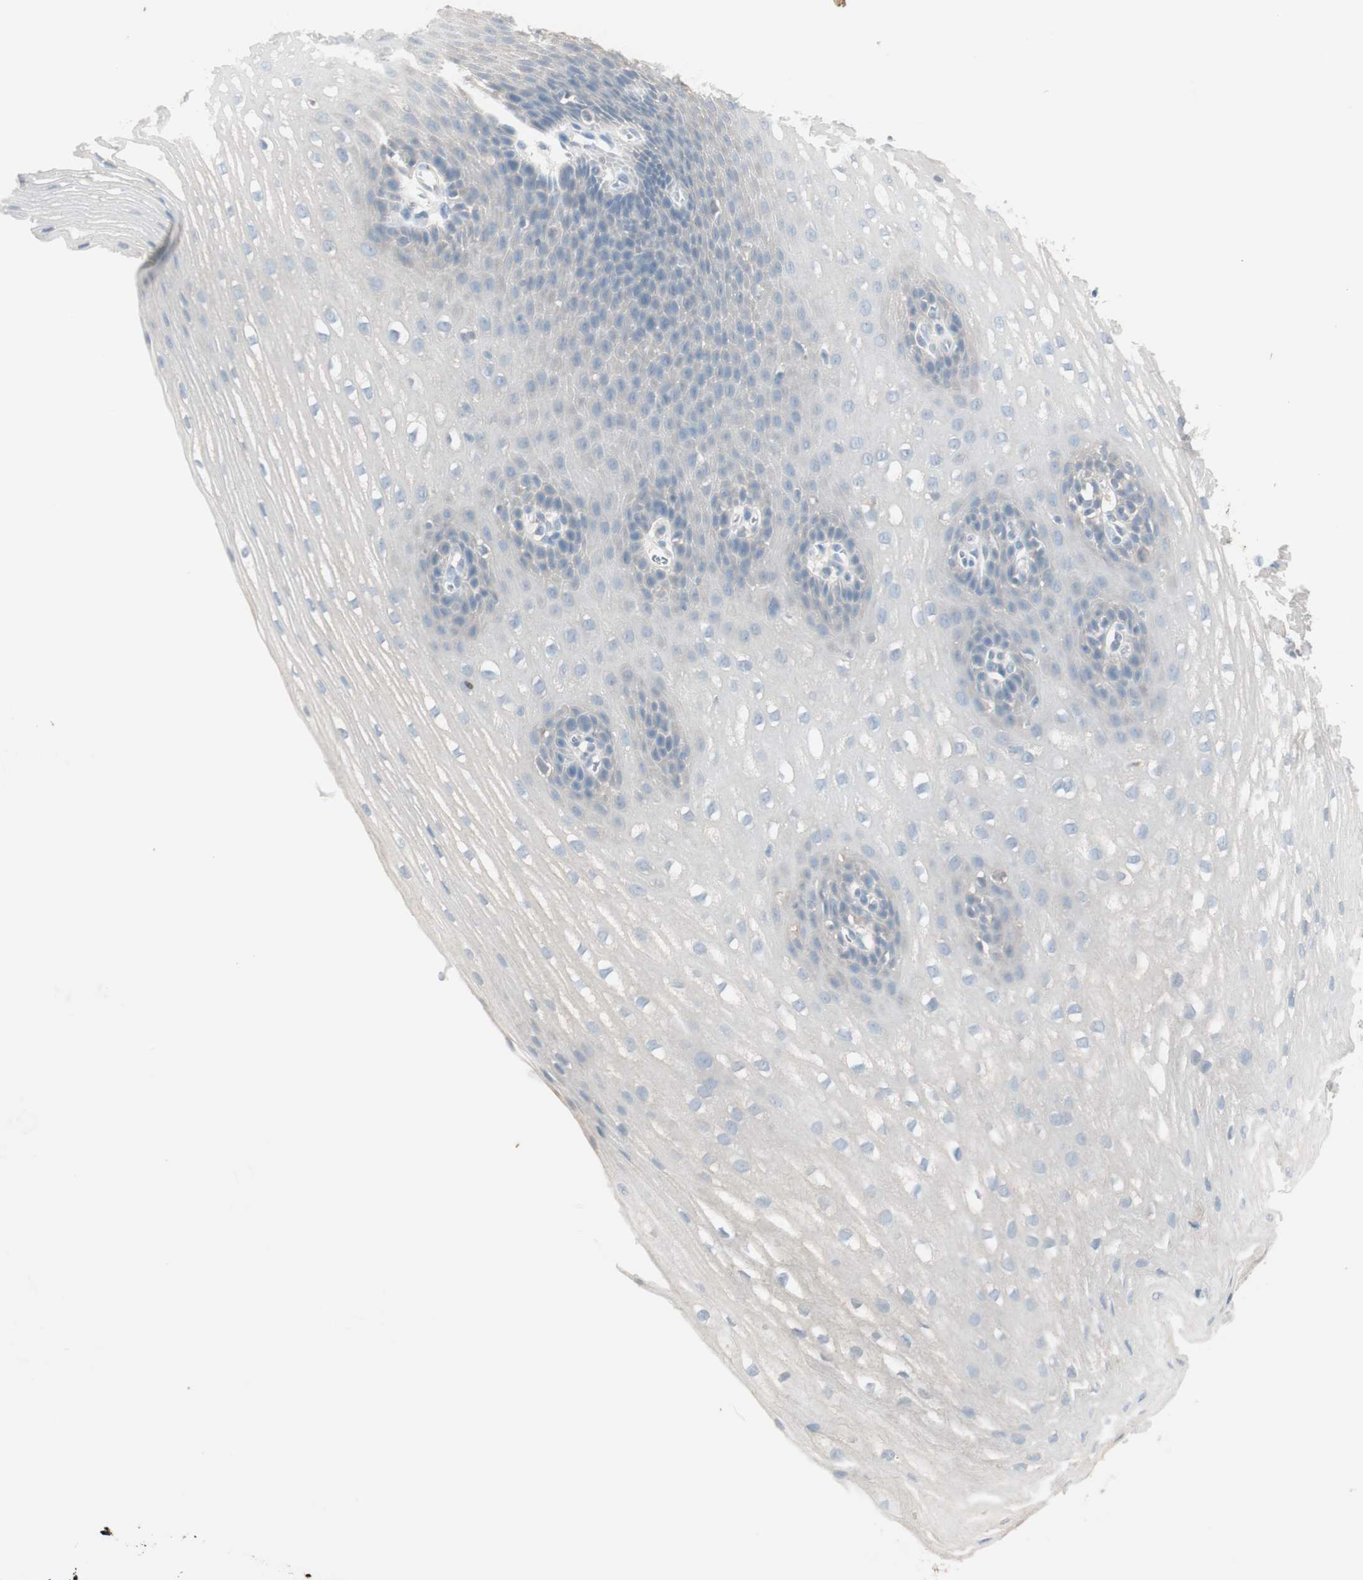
{"staining": {"intensity": "negative", "quantity": "none", "location": "none"}, "tissue": "esophagus", "cell_type": "Squamous epithelial cells", "image_type": "normal", "snomed": [{"axis": "morphology", "description": "Normal tissue, NOS"}, {"axis": "topography", "description": "Esophagus"}], "caption": "Squamous epithelial cells show no significant protein staining in benign esophagus.", "gene": "KHK", "patient": {"sex": "male", "age": 48}}